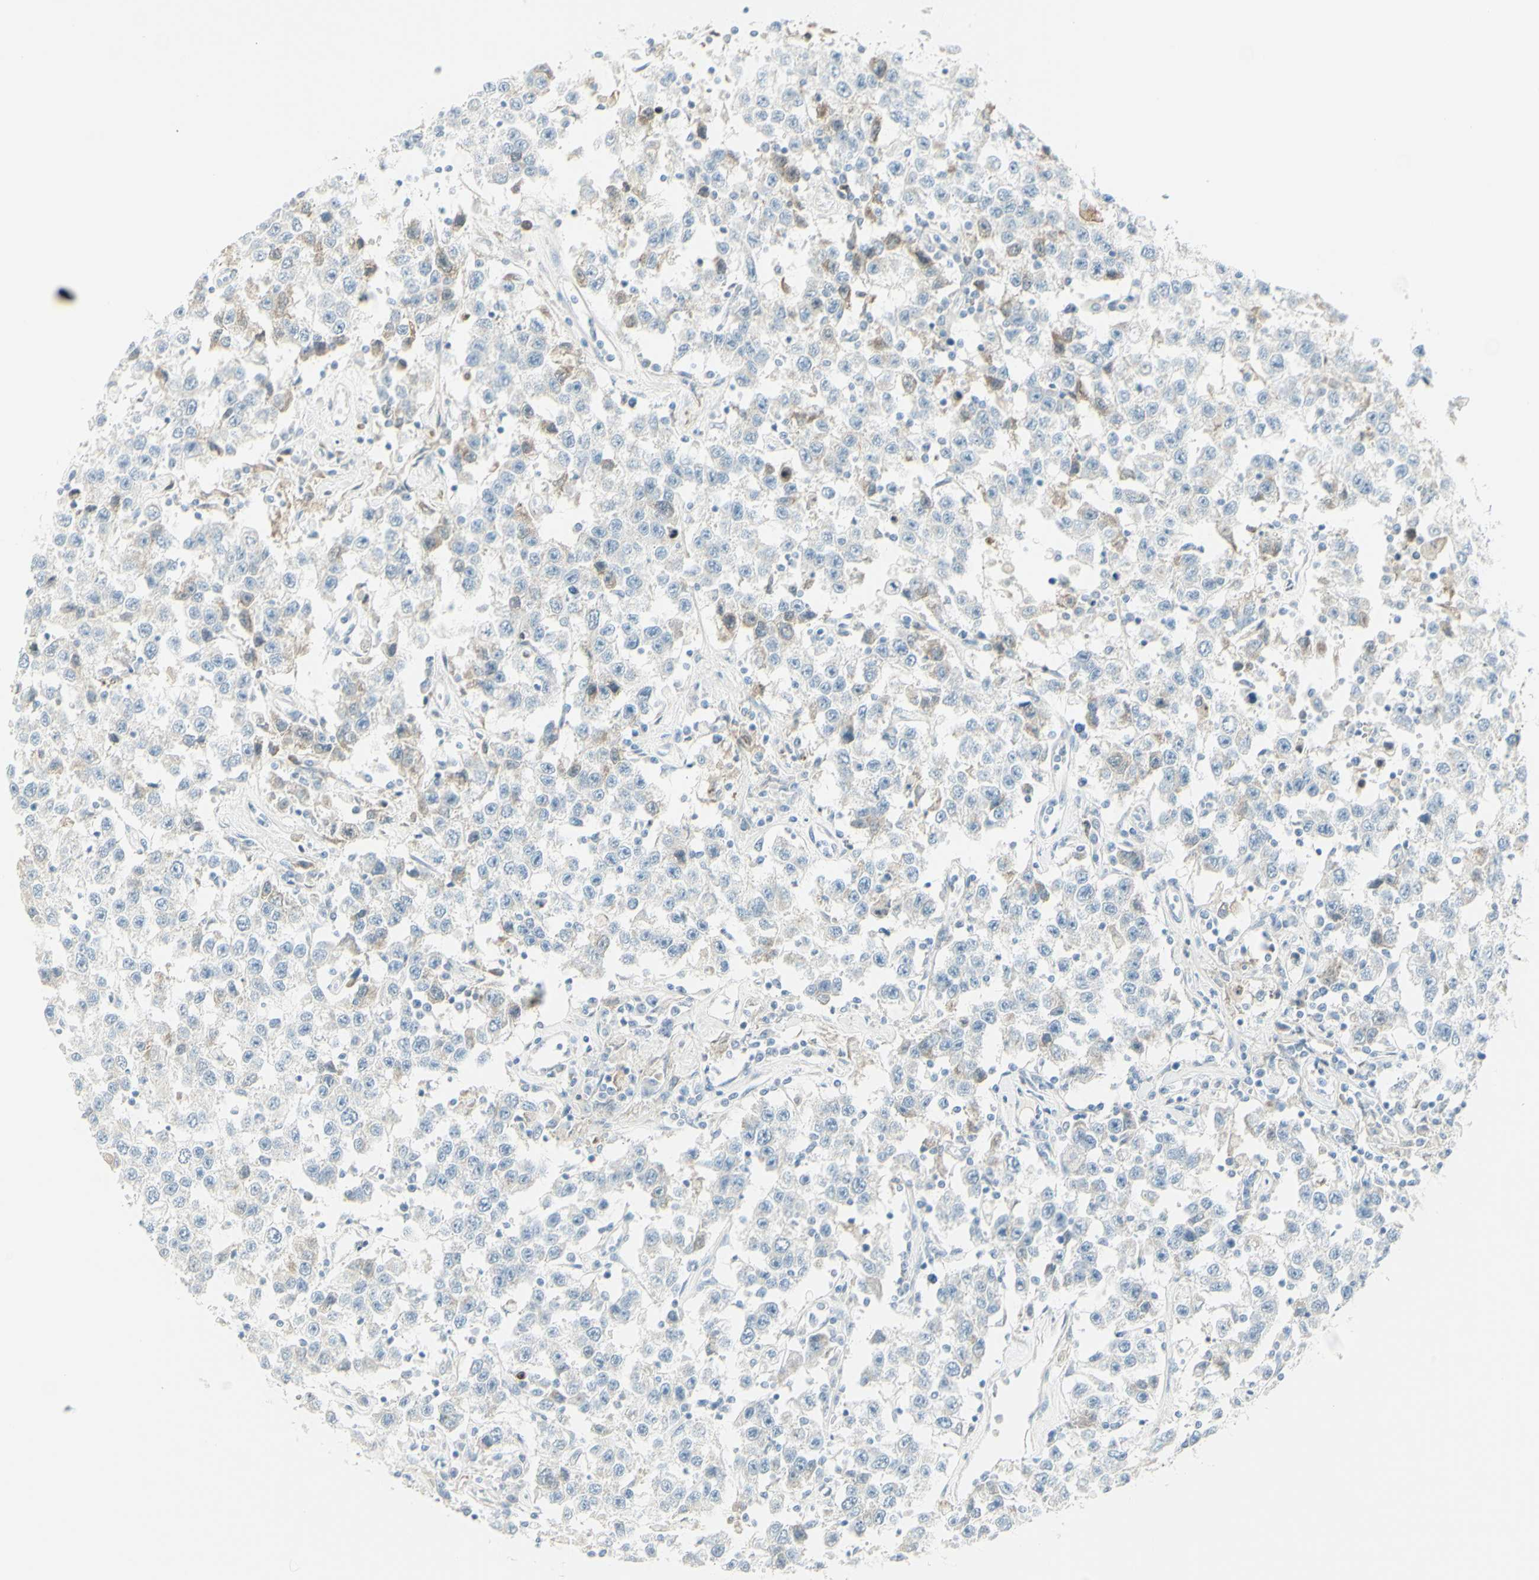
{"staining": {"intensity": "weak", "quantity": "25%-75%", "location": "cytoplasmic/membranous"}, "tissue": "testis cancer", "cell_type": "Tumor cells", "image_type": "cancer", "snomed": [{"axis": "morphology", "description": "Seminoma, NOS"}, {"axis": "topography", "description": "Testis"}], "caption": "Immunohistochemical staining of human testis cancer (seminoma) demonstrates low levels of weak cytoplasmic/membranous protein positivity in approximately 25%-75% of tumor cells.", "gene": "MDK", "patient": {"sex": "male", "age": 41}}